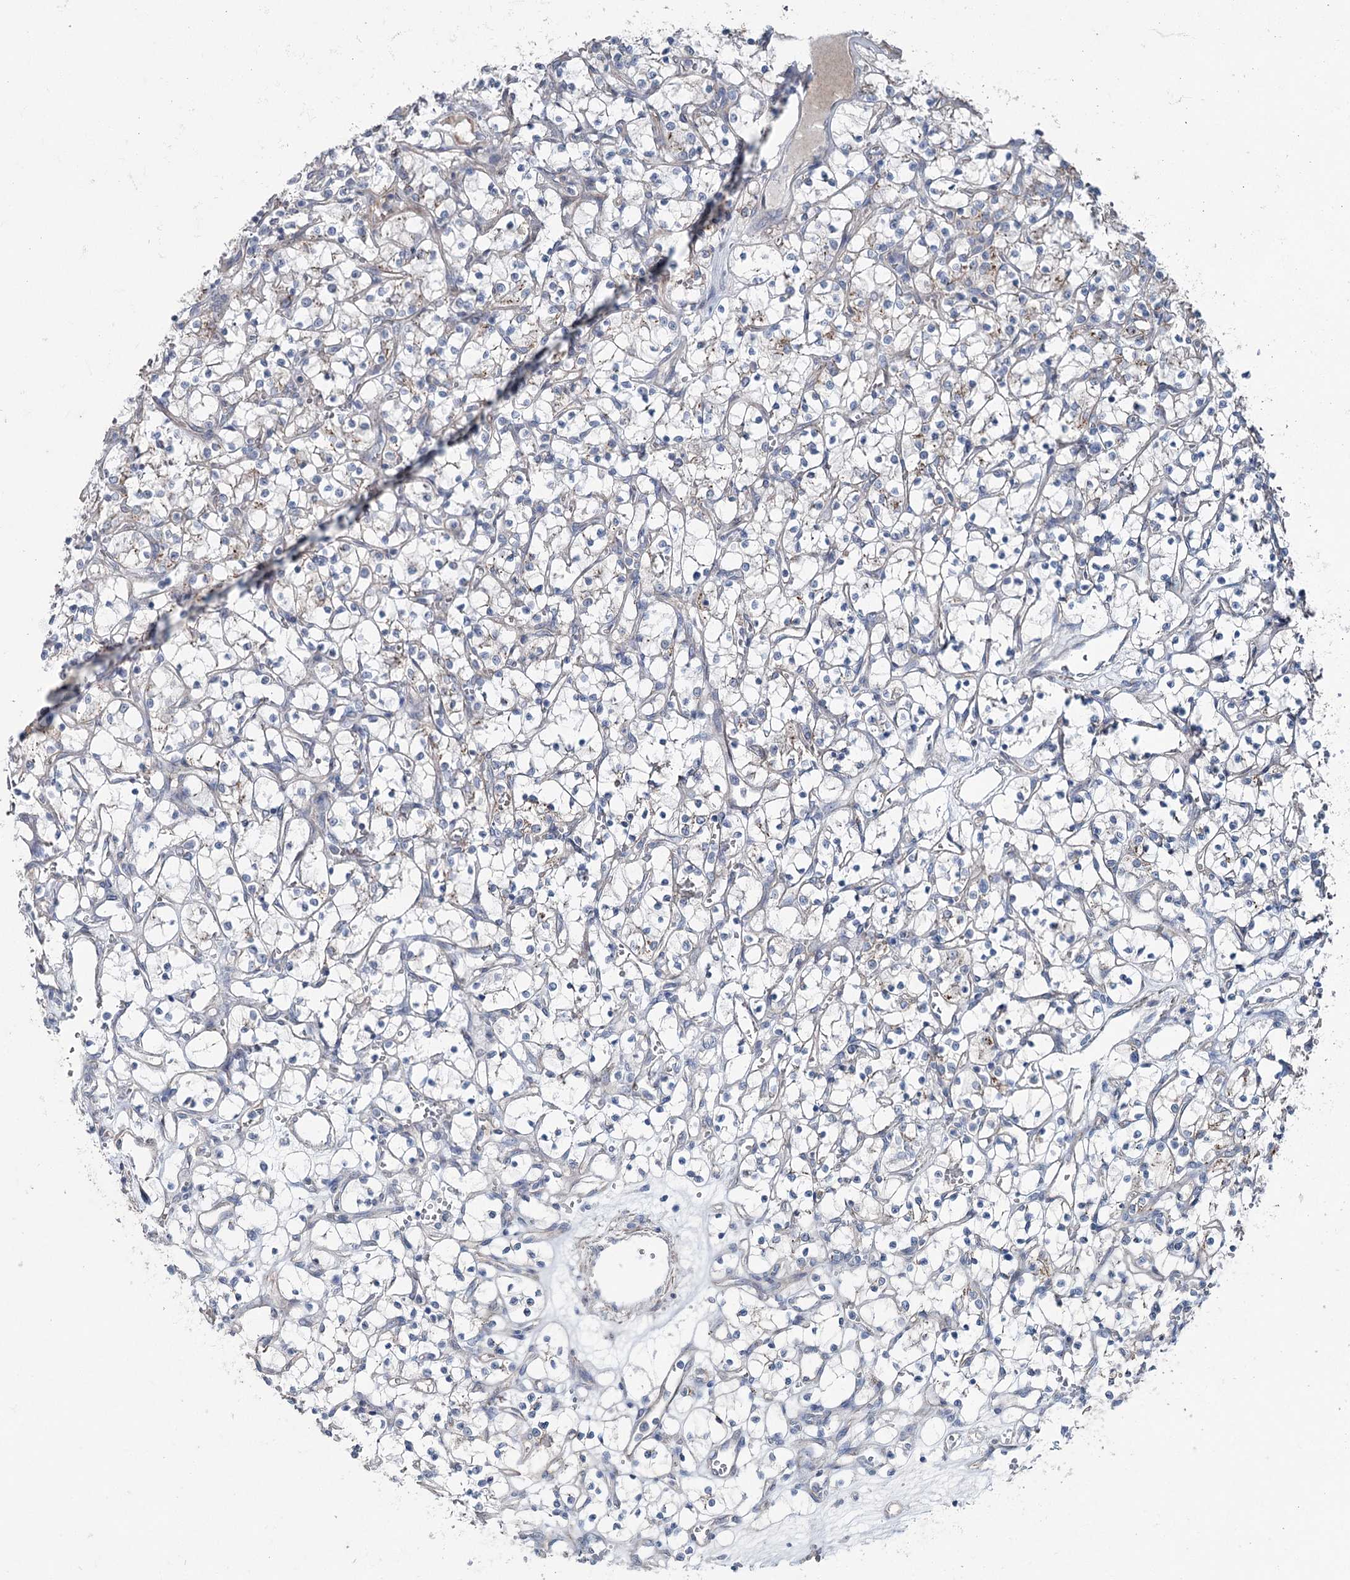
{"staining": {"intensity": "moderate", "quantity": "<25%", "location": "cytoplasmic/membranous"}, "tissue": "renal cancer", "cell_type": "Tumor cells", "image_type": "cancer", "snomed": [{"axis": "morphology", "description": "Adenocarcinoma, NOS"}, {"axis": "topography", "description": "Kidney"}], "caption": "Immunohistochemical staining of adenocarcinoma (renal) demonstrates low levels of moderate cytoplasmic/membranous expression in approximately <25% of tumor cells.", "gene": "FAM120B", "patient": {"sex": "female", "age": 69}}